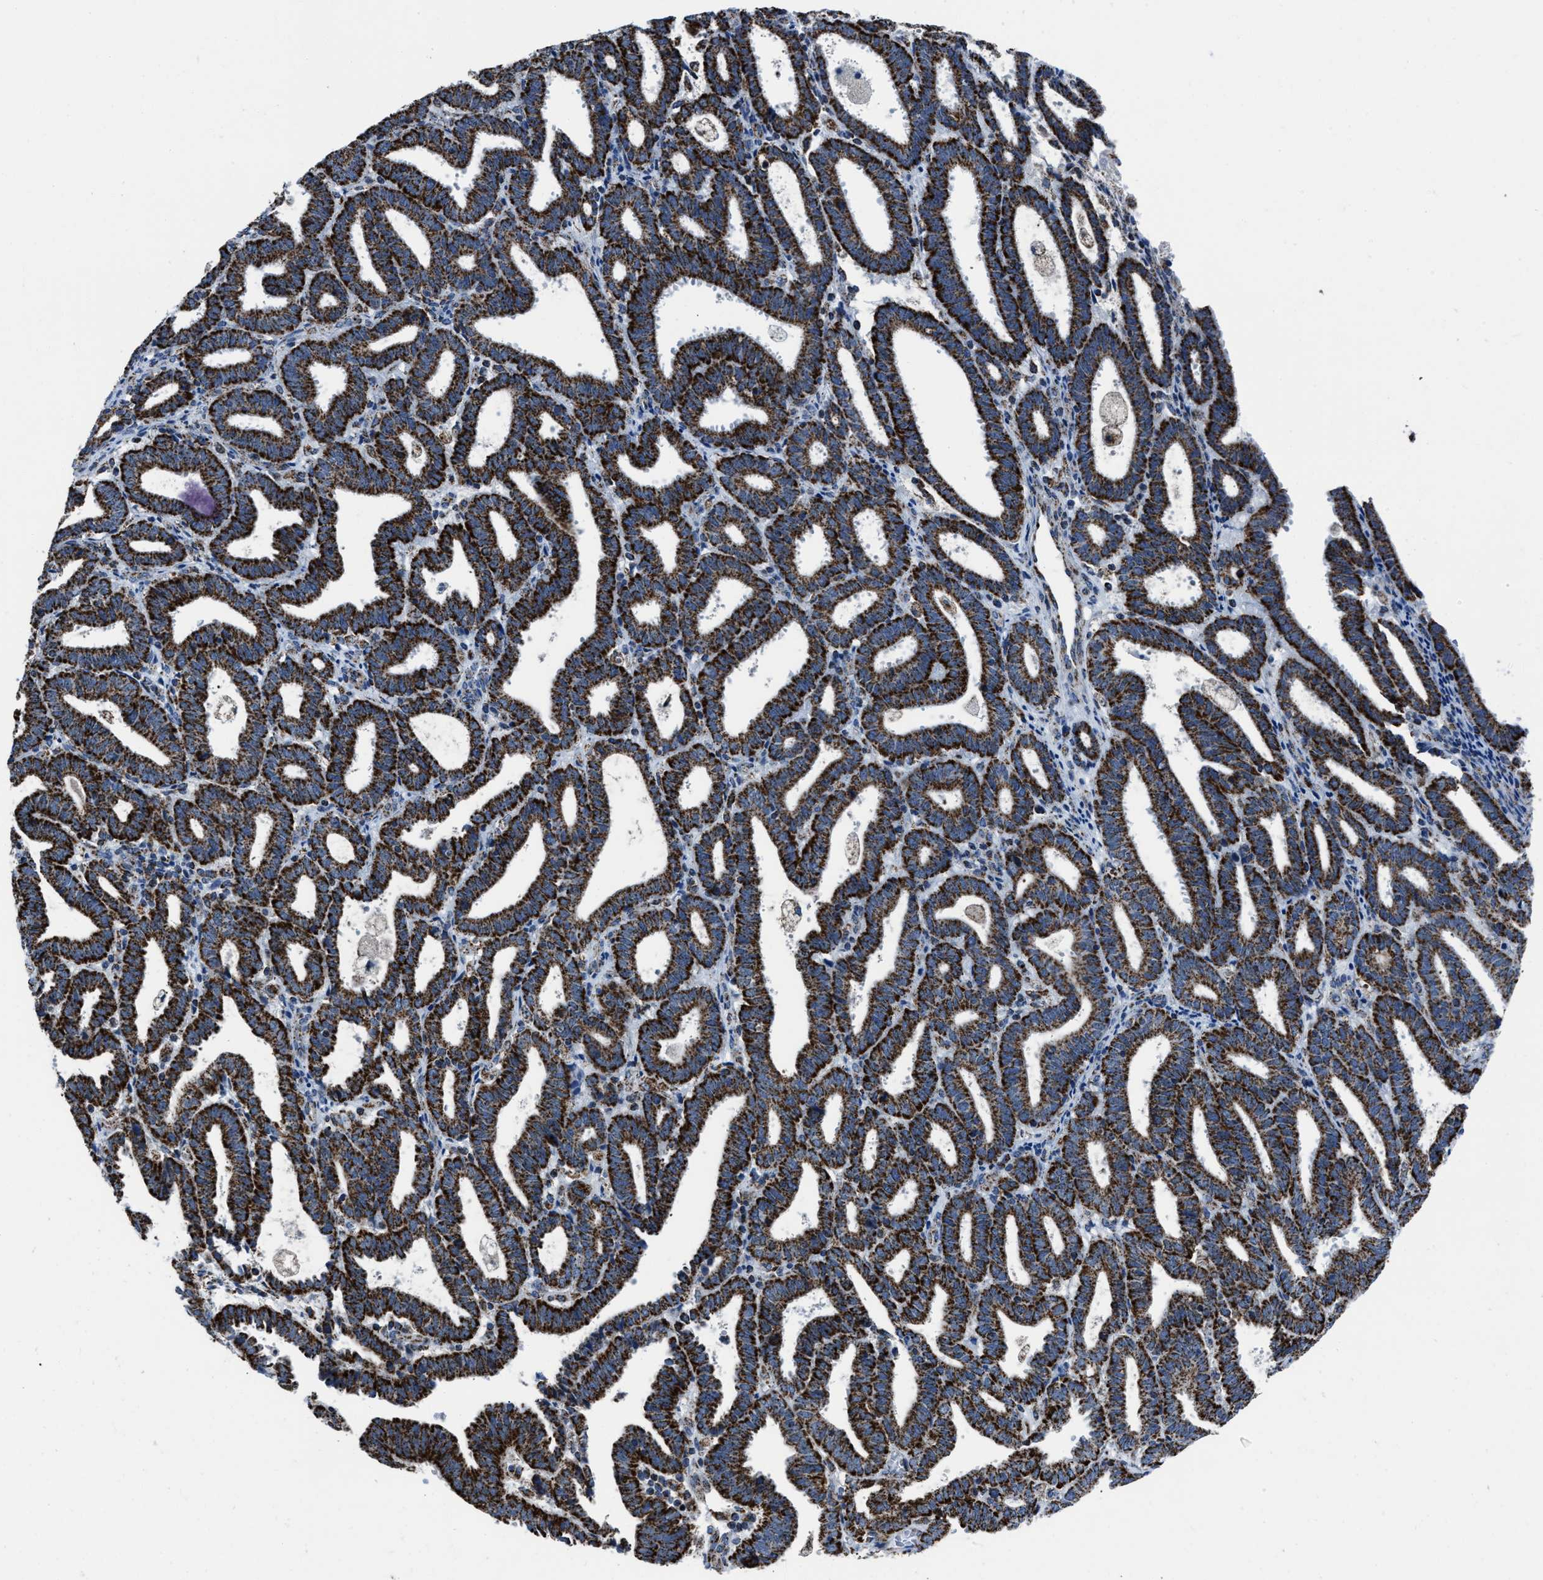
{"staining": {"intensity": "strong", "quantity": ">75%", "location": "cytoplasmic/membranous"}, "tissue": "endometrial cancer", "cell_type": "Tumor cells", "image_type": "cancer", "snomed": [{"axis": "morphology", "description": "Adenocarcinoma, NOS"}, {"axis": "topography", "description": "Uterus"}], "caption": "Tumor cells exhibit strong cytoplasmic/membranous positivity in about >75% of cells in endometrial cancer.", "gene": "NSD3", "patient": {"sex": "female", "age": 83}}